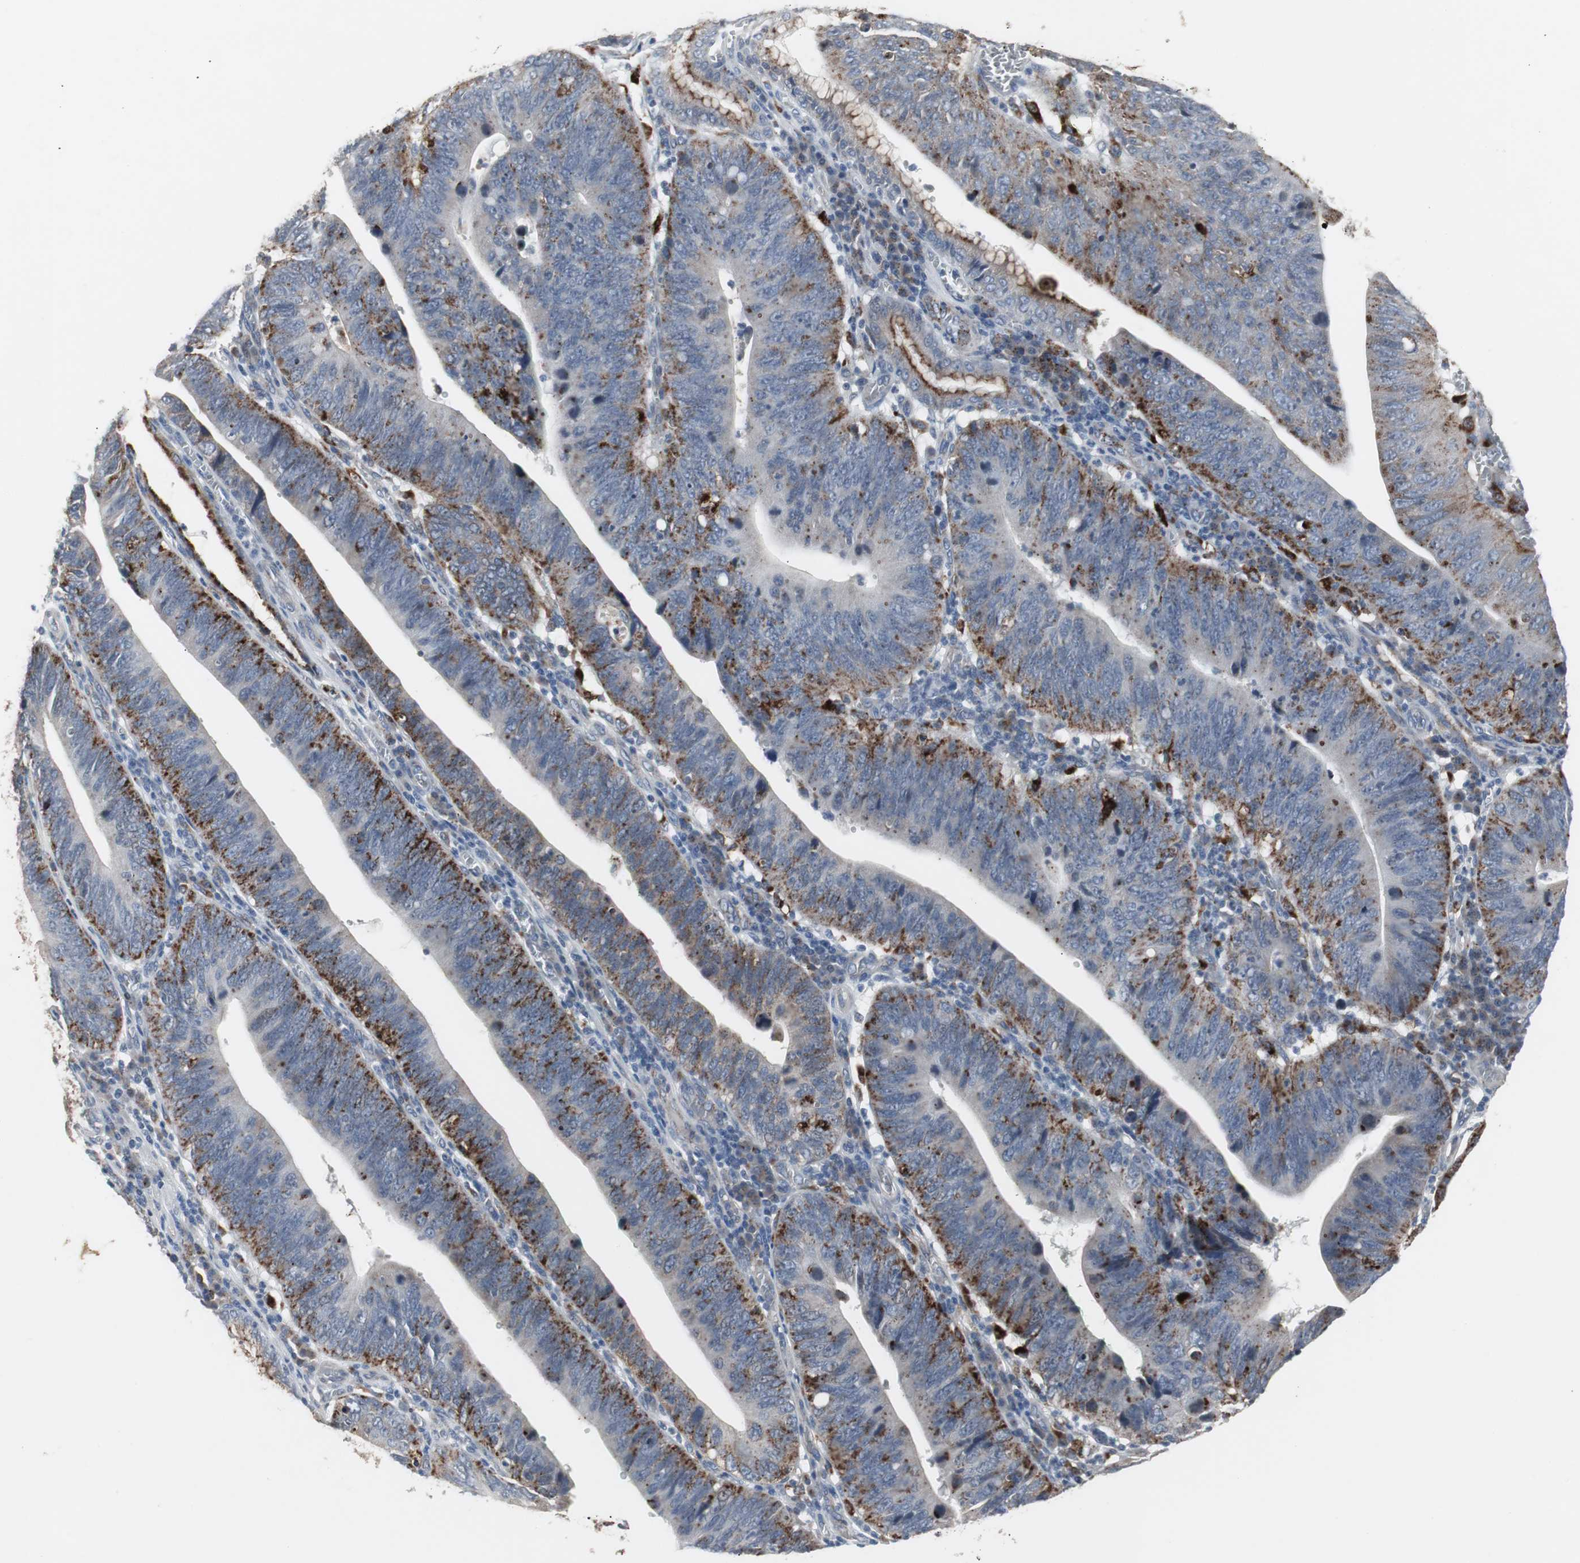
{"staining": {"intensity": "strong", "quantity": ">75%", "location": "cytoplasmic/membranous"}, "tissue": "stomach cancer", "cell_type": "Tumor cells", "image_type": "cancer", "snomed": [{"axis": "morphology", "description": "Adenocarcinoma, NOS"}, {"axis": "topography", "description": "Stomach"}], "caption": "A micrograph showing strong cytoplasmic/membranous expression in approximately >75% of tumor cells in stomach cancer (adenocarcinoma), as visualized by brown immunohistochemical staining.", "gene": "GBA1", "patient": {"sex": "male", "age": 59}}